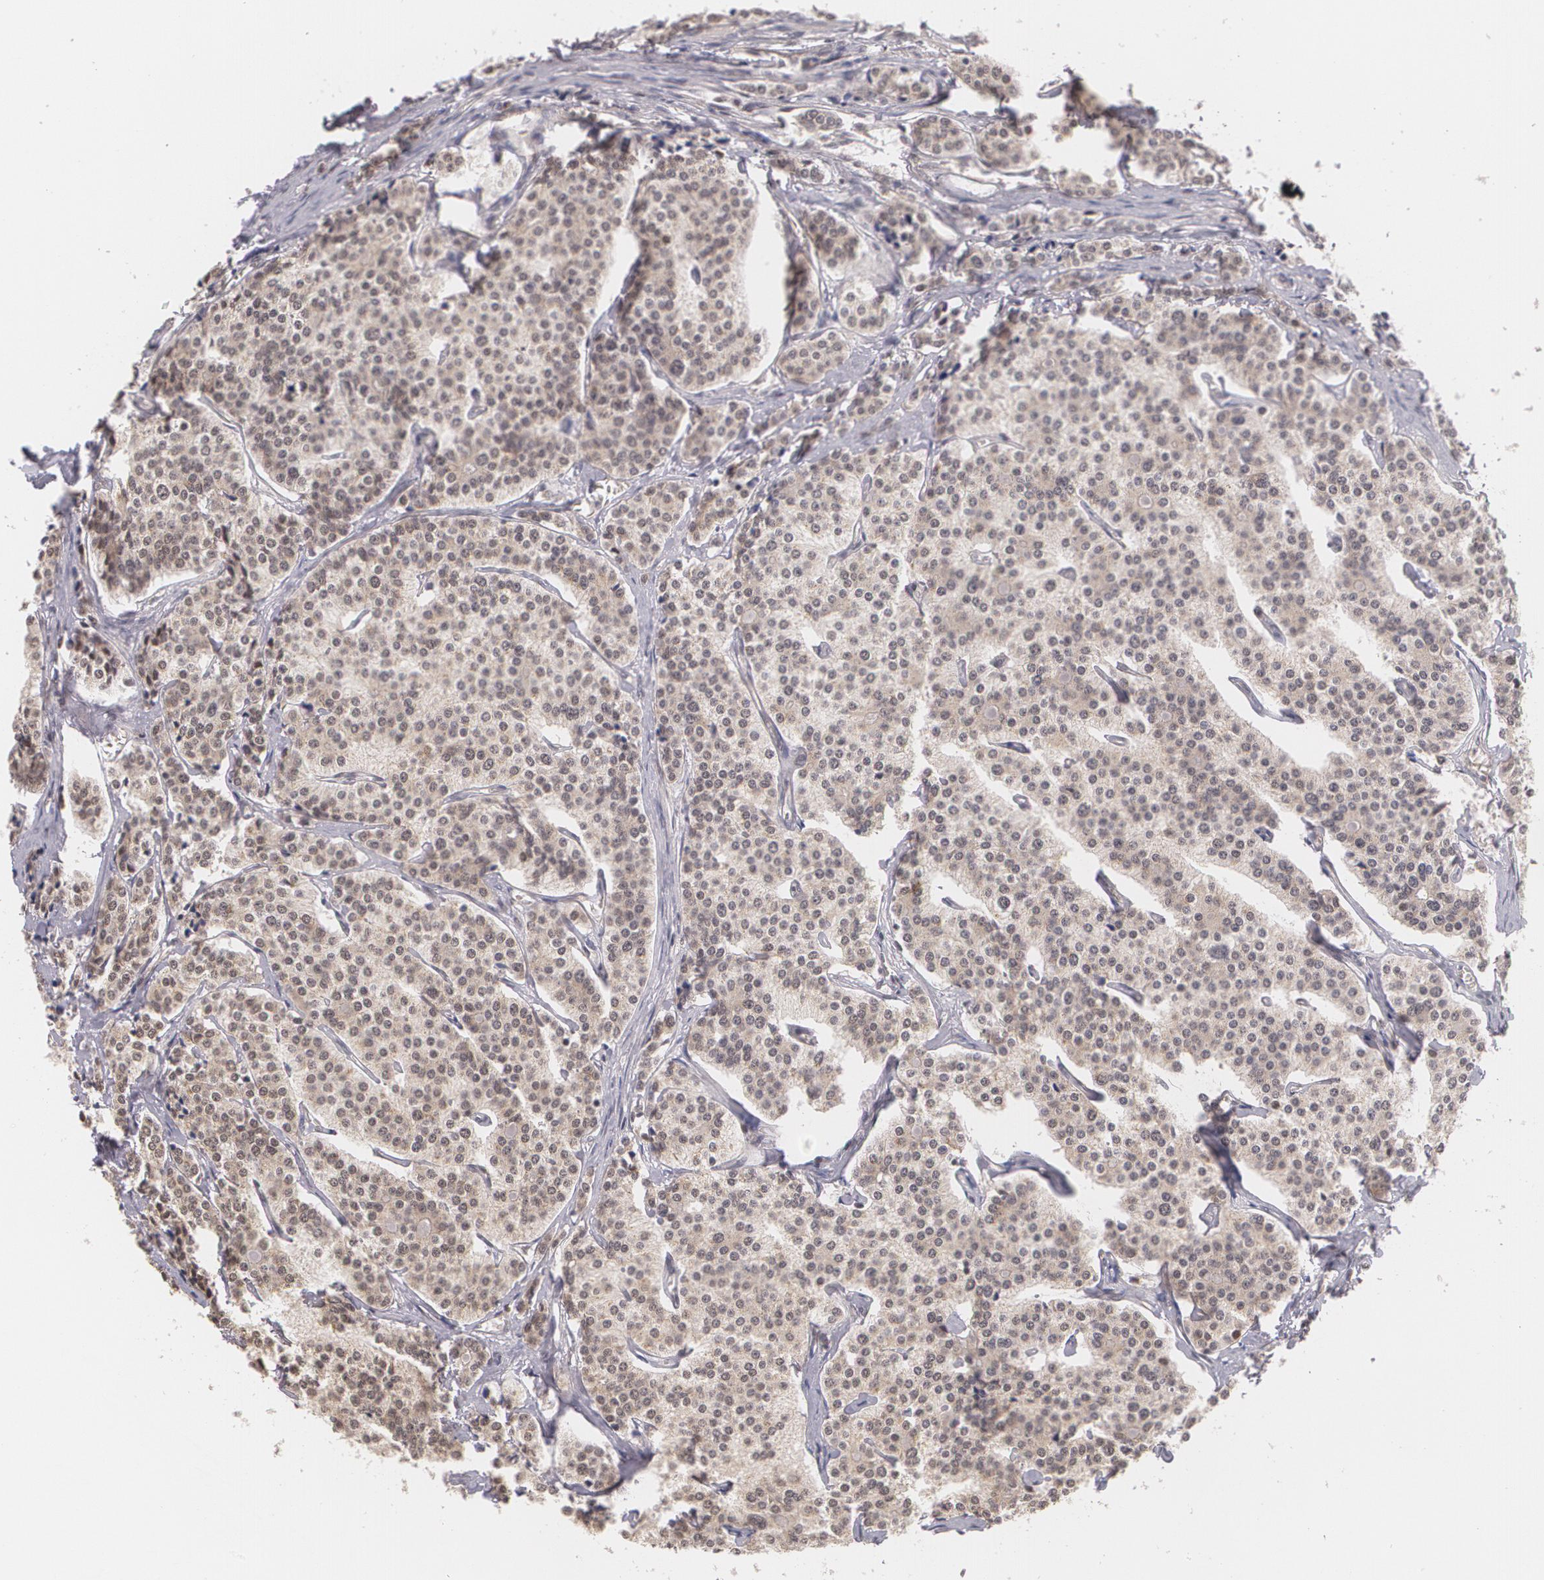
{"staining": {"intensity": "weak", "quantity": "25%-75%", "location": "cytoplasmic/membranous"}, "tissue": "carcinoid", "cell_type": "Tumor cells", "image_type": "cancer", "snomed": [{"axis": "morphology", "description": "Carcinoid, malignant, NOS"}, {"axis": "topography", "description": "Small intestine"}], "caption": "IHC micrograph of human carcinoid stained for a protein (brown), which exhibits low levels of weak cytoplasmic/membranous positivity in about 25%-75% of tumor cells.", "gene": "ALX1", "patient": {"sex": "male", "age": 63}}